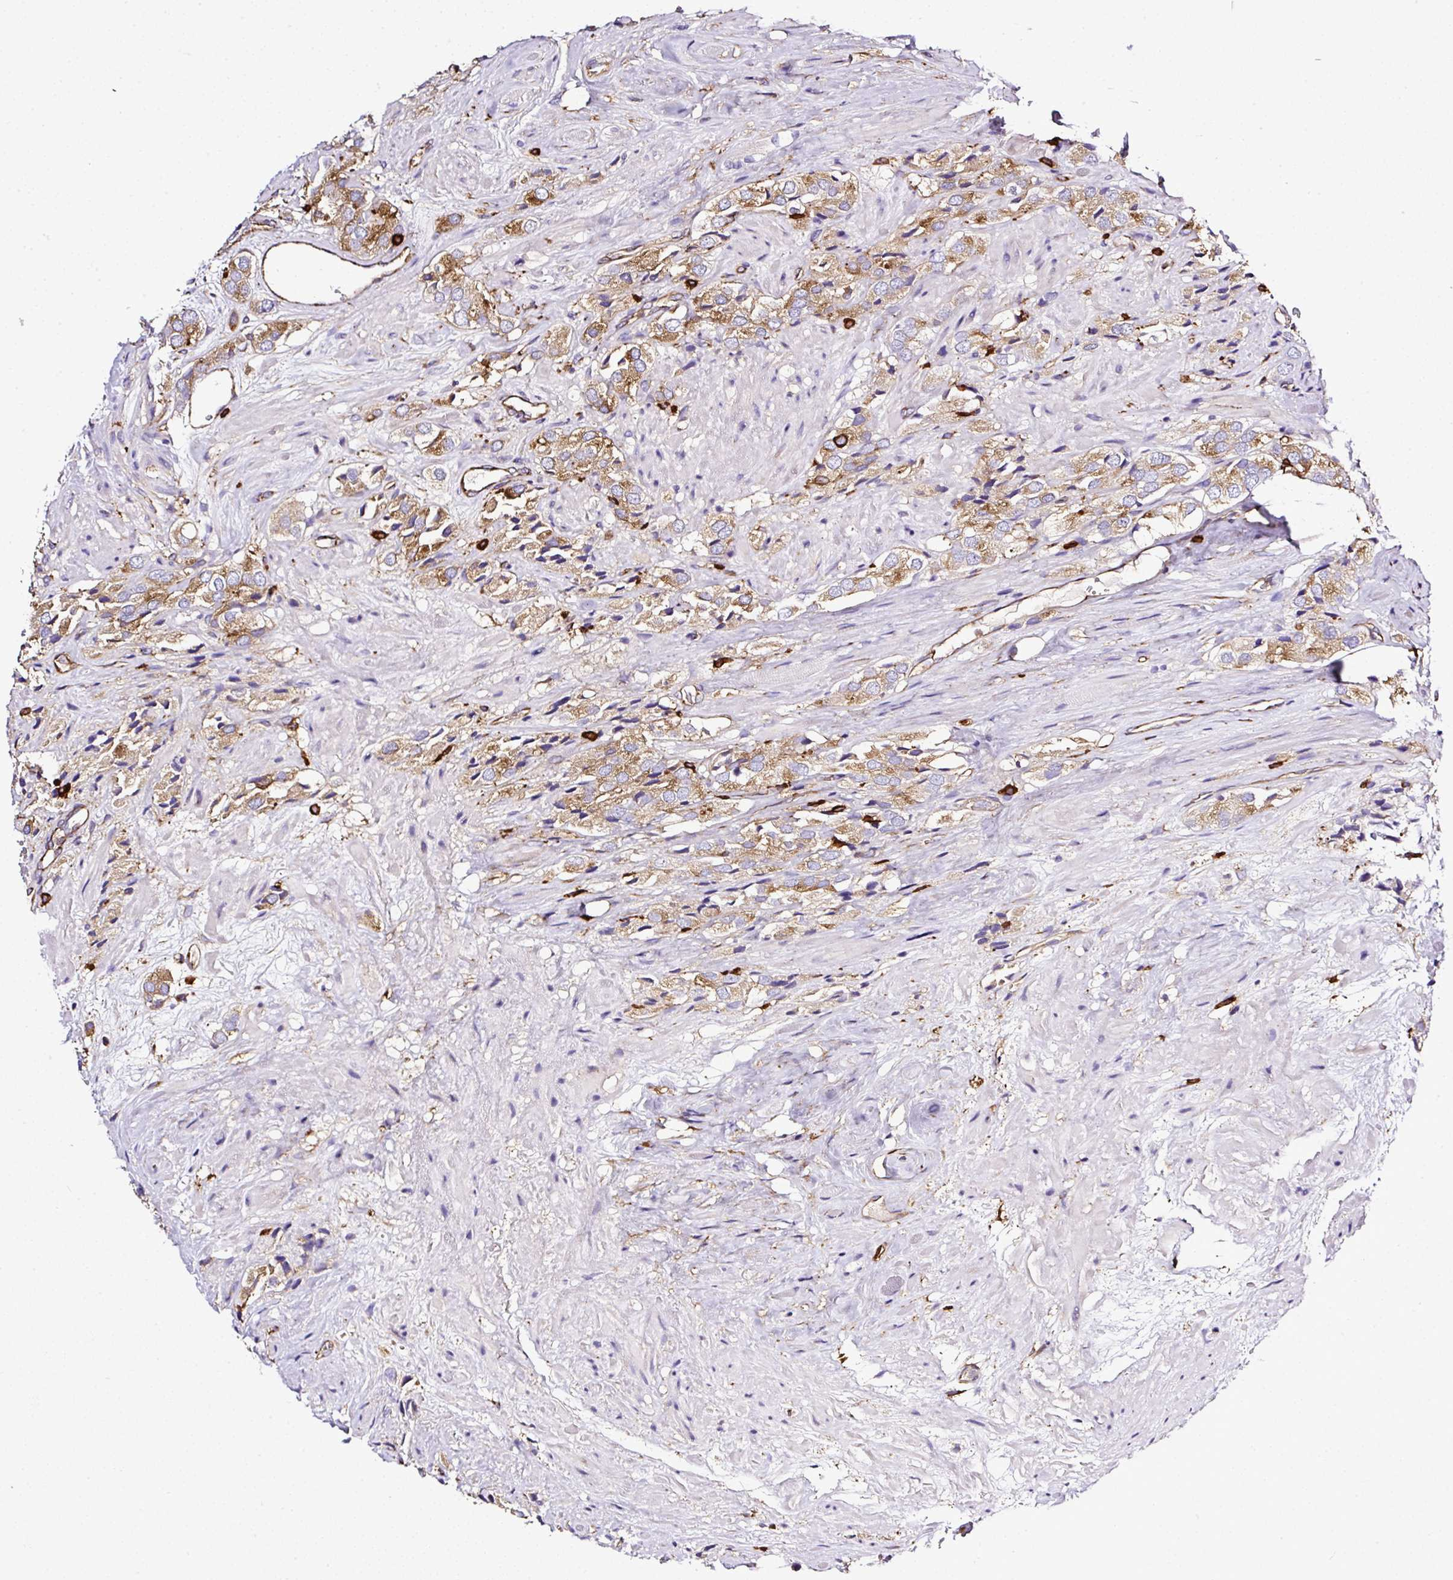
{"staining": {"intensity": "moderate", "quantity": ">75%", "location": "cytoplasmic/membranous"}, "tissue": "prostate cancer", "cell_type": "Tumor cells", "image_type": "cancer", "snomed": [{"axis": "morphology", "description": "Adenocarcinoma, High grade"}, {"axis": "topography", "description": "Prostate and seminal vesicle, NOS"}], "caption": "The image demonstrates immunohistochemical staining of prostate cancer. There is moderate cytoplasmic/membranous expression is seen in approximately >75% of tumor cells. Using DAB (brown) and hematoxylin (blue) stains, captured at high magnification using brightfield microscopy.", "gene": "MAGEB5", "patient": {"sex": "male", "age": 64}}